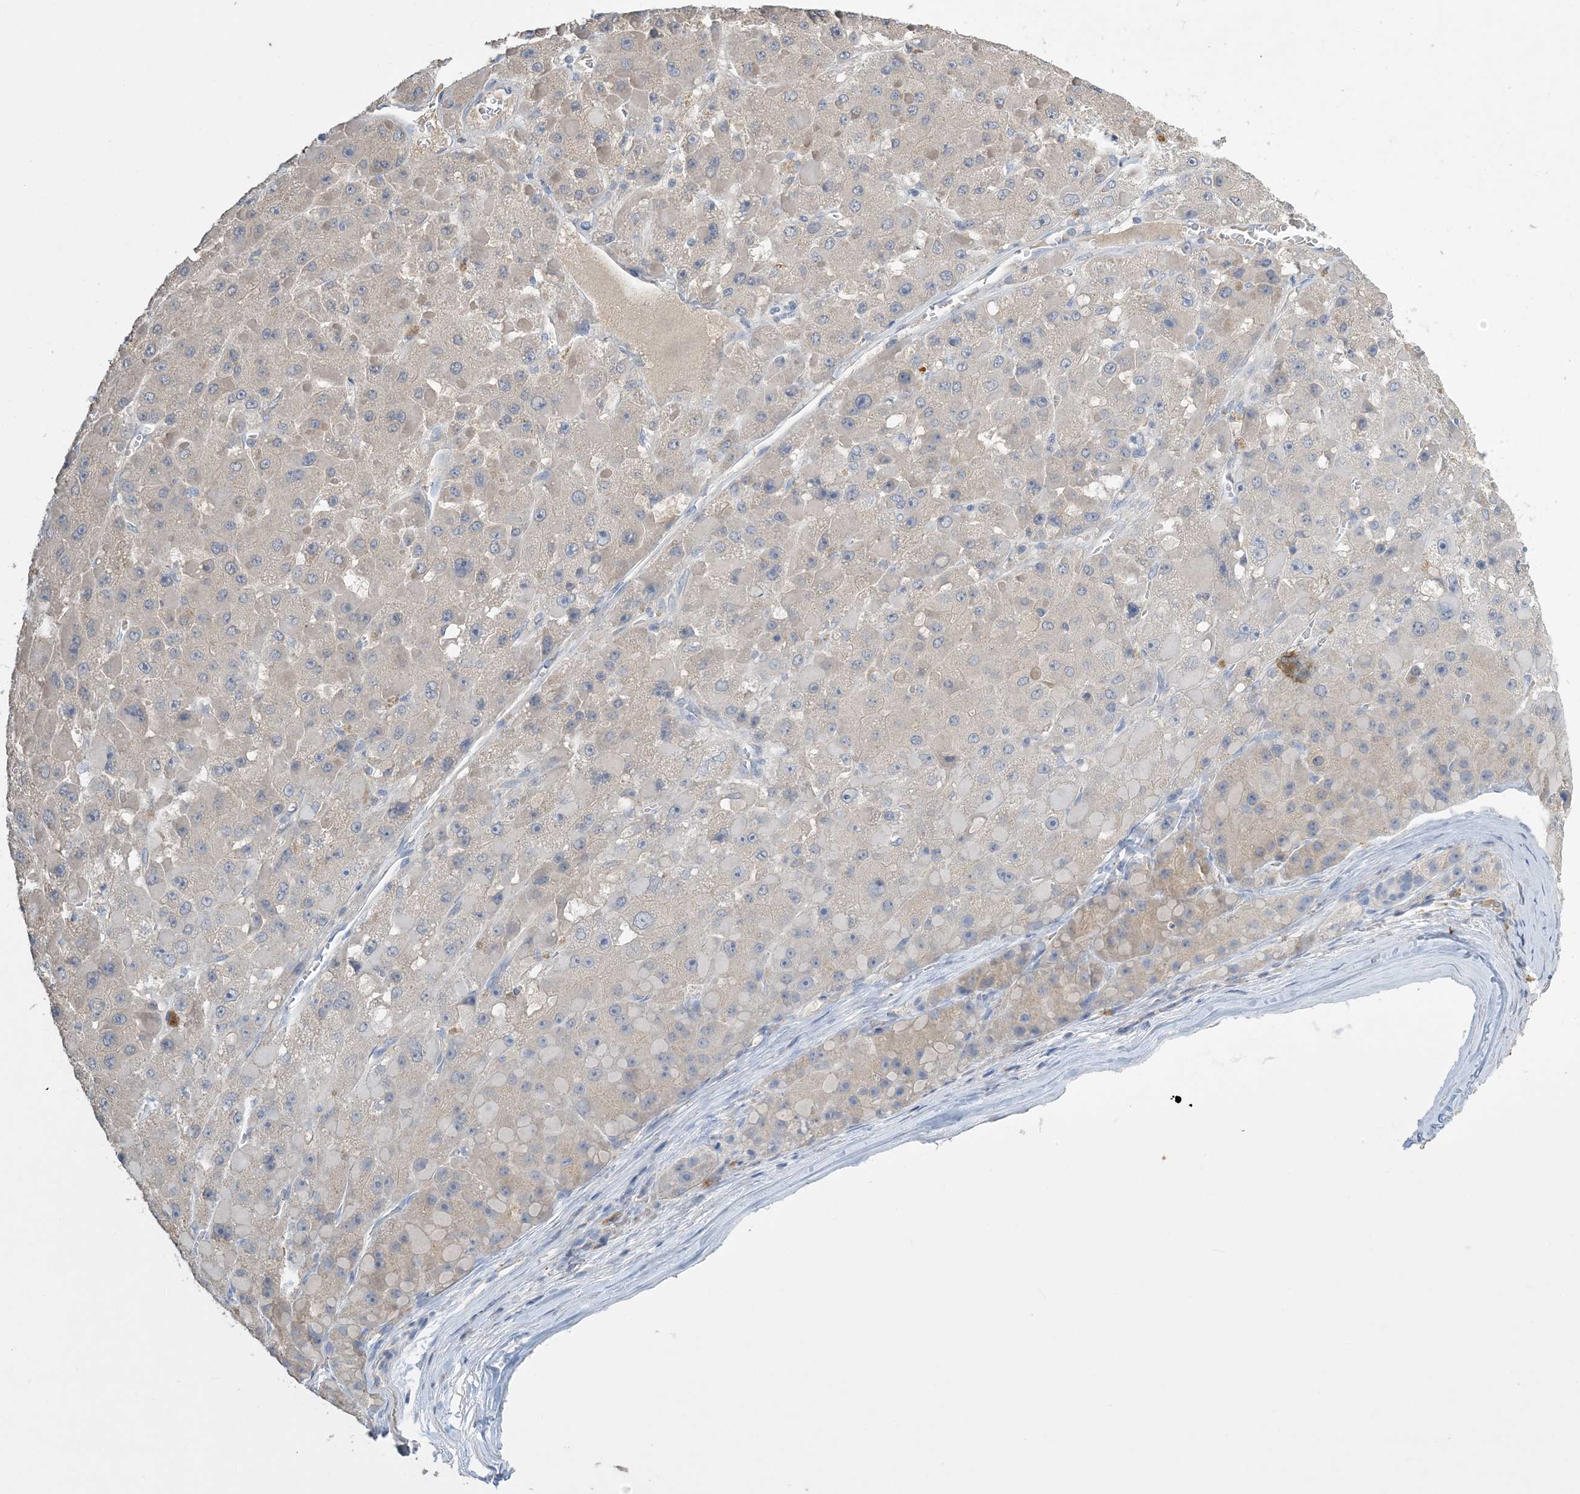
{"staining": {"intensity": "weak", "quantity": "<25%", "location": "cytoplasmic/membranous"}, "tissue": "liver cancer", "cell_type": "Tumor cells", "image_type": "cancer", "snomed": [{"axis": "morphology", "description": "Carcinoma, Hepatocellular, NOS"}, {"axis": "topography", "description": "Liver"}], "caption": "A photomicrograph of hepatocellular carcinoma (liver) stained for a protein reveals no brown staining in tumor cells. (DAB immunohistochemistry (IHC) with hematoxylin counter stain).", "gene": "KPRP", "patient": {"sex": "female", "age": 73}}